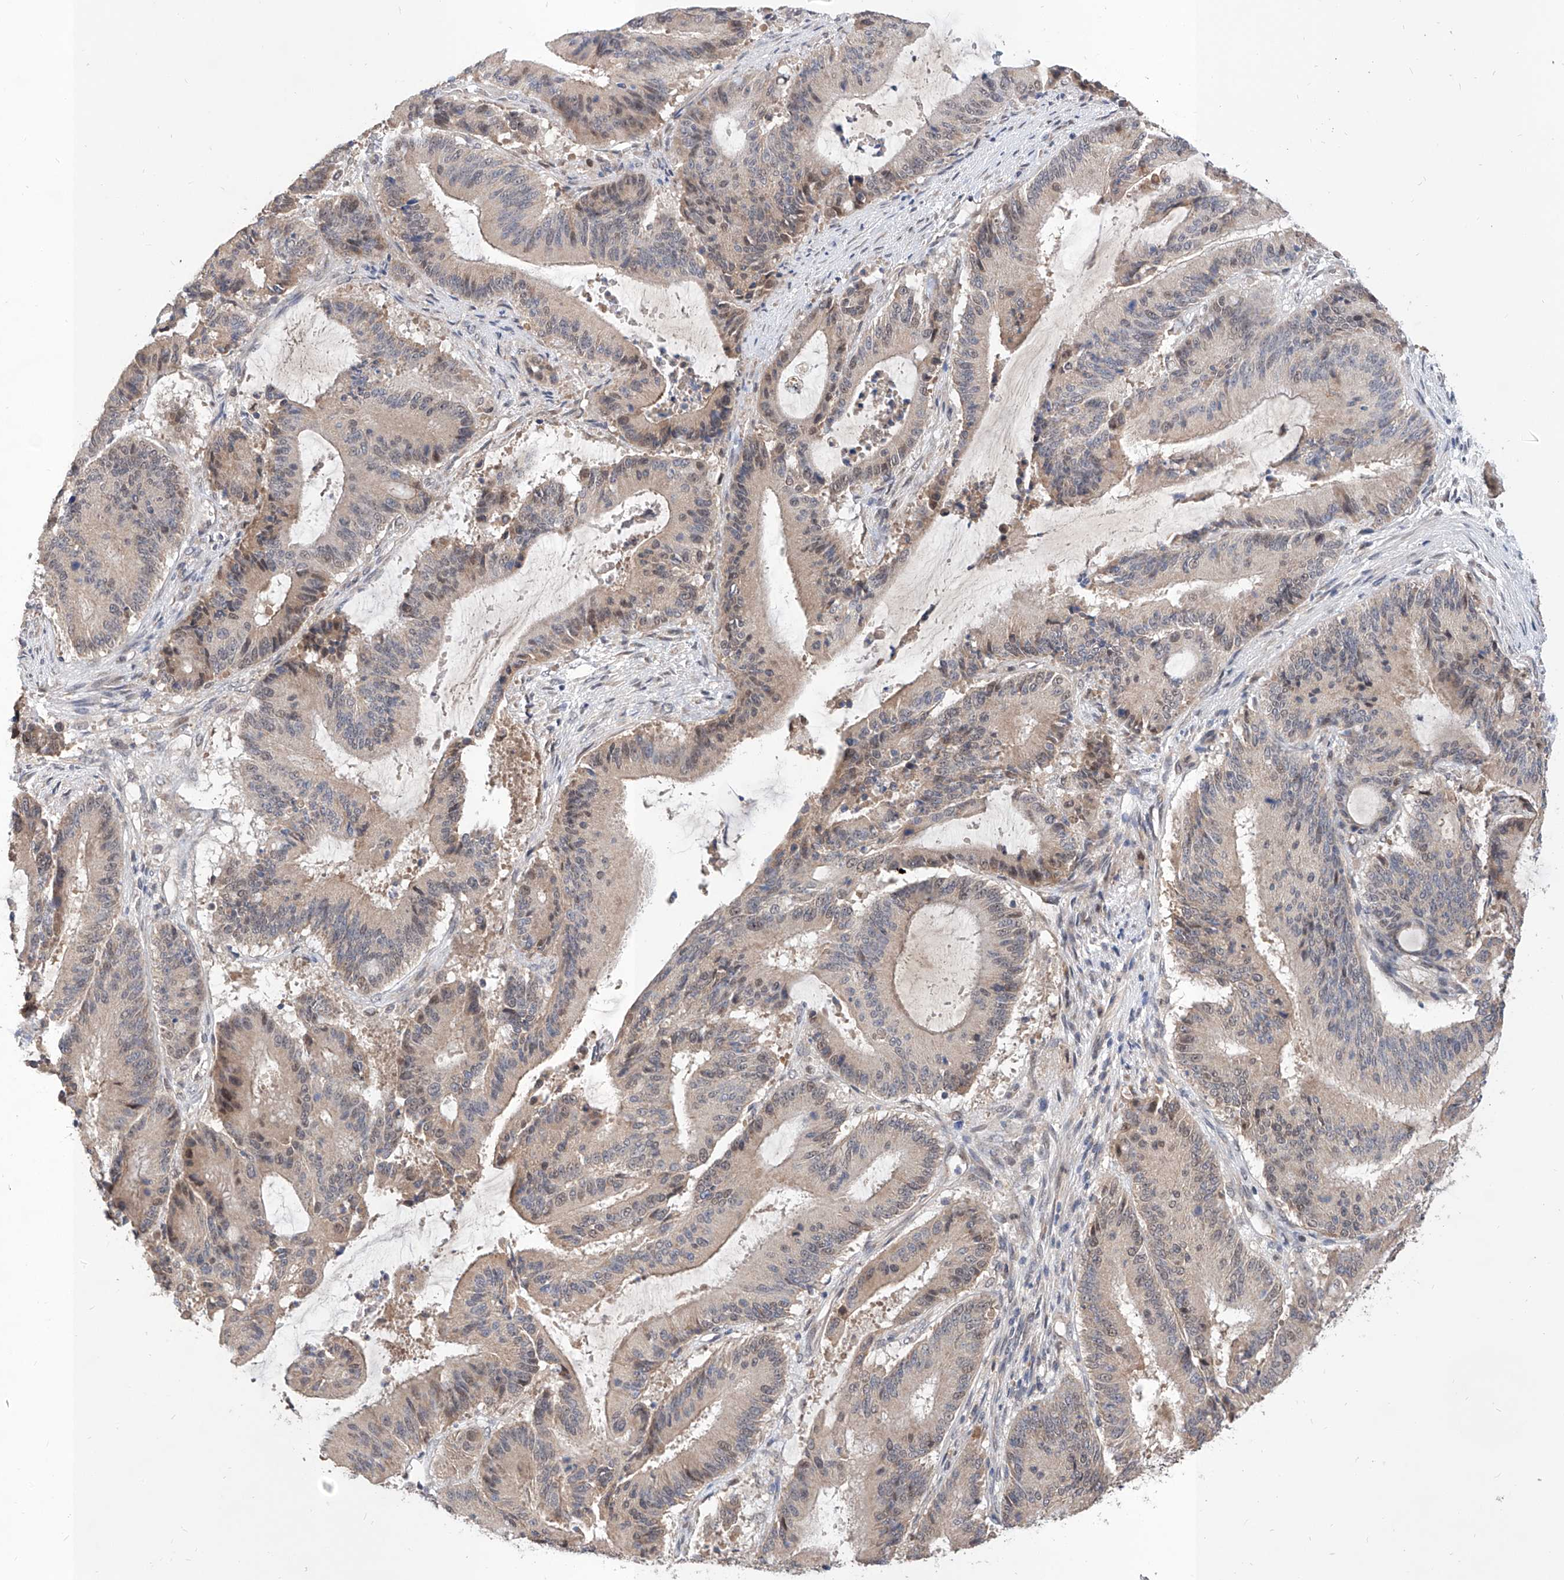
{"staining": {"intensity": "weak", "quantity": "<25%", "location": "nuclear"}, "tissue": "liver cancer", "cell_type": "Tumor cells", "image_type": "cancer", "snomed": [{"axis": "morphology", "description": "Normal tissue, NOS"}, {"axis": "morphology", "description": "Cholangiocarcinoma"}, {"axis": "topography", "description": "Liver"}, {"axis": "topography", "description": "Peripheral nerve tissue"}], "caption": "Photomicrograph shows no significant protein staining in tumor cells of liver cancer.", "gene": "CARMIL3", "patient": {"sex": "female", "age": 73}}